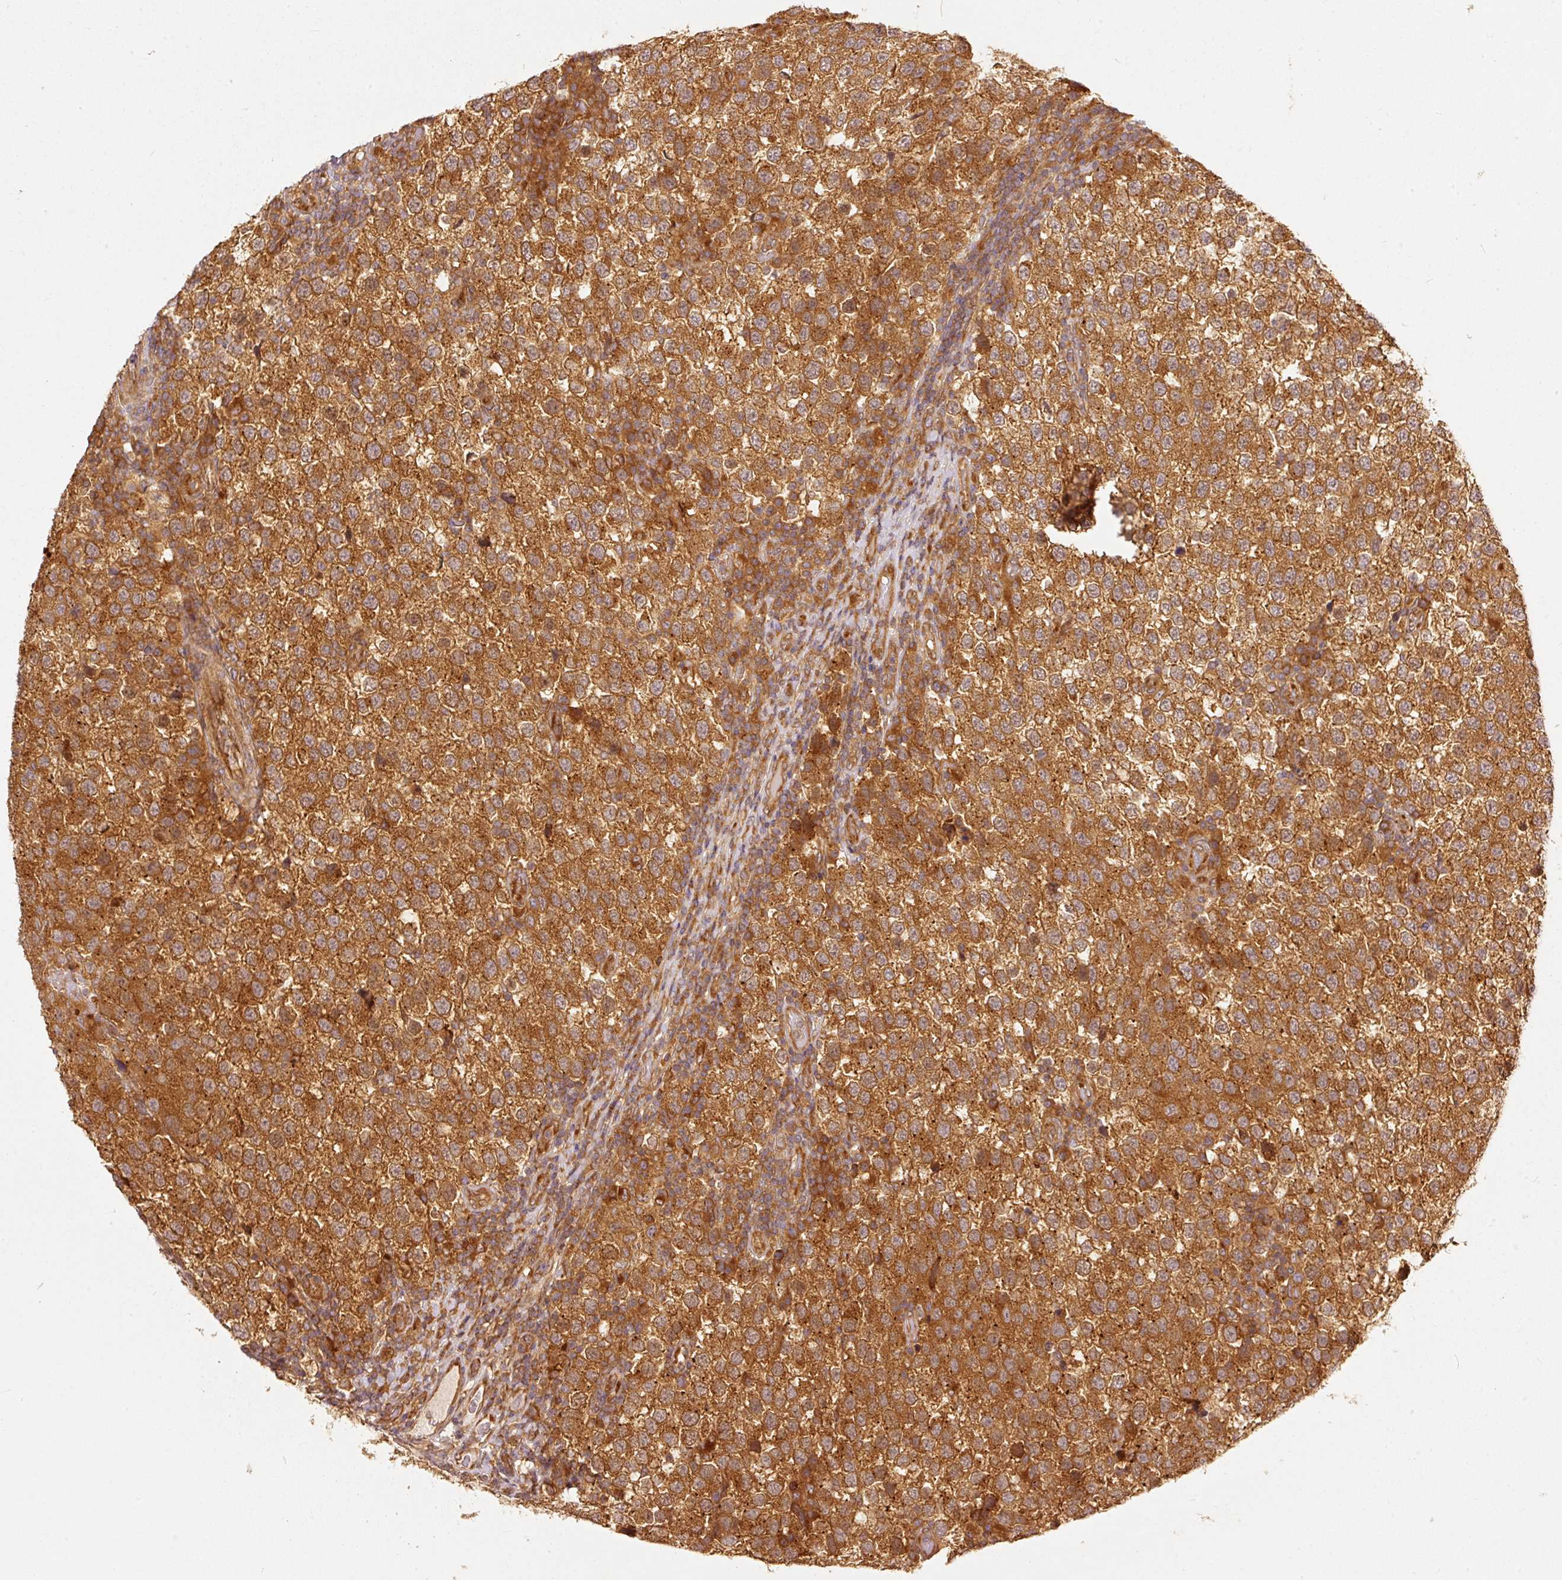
{"staining": {"intensity": "strong", "quantity": ">75%", "location": "cytoplasmic/membranous"}, "tissue": "testis cancer", "cell_type": "Tumor cells", "image_type": "cancer", "snomed": [{"axis": "morphology", "description": "Seminoma, NOS"}, {"axis": "topography", "description": "Testis"}], "caption": "Strong cytoplasmic/membranous protein expression is identified in about >75% of tumor cells in testis cancer.", "gene": "EIF3B", "patient": {"sex": "male", "age": 34}}